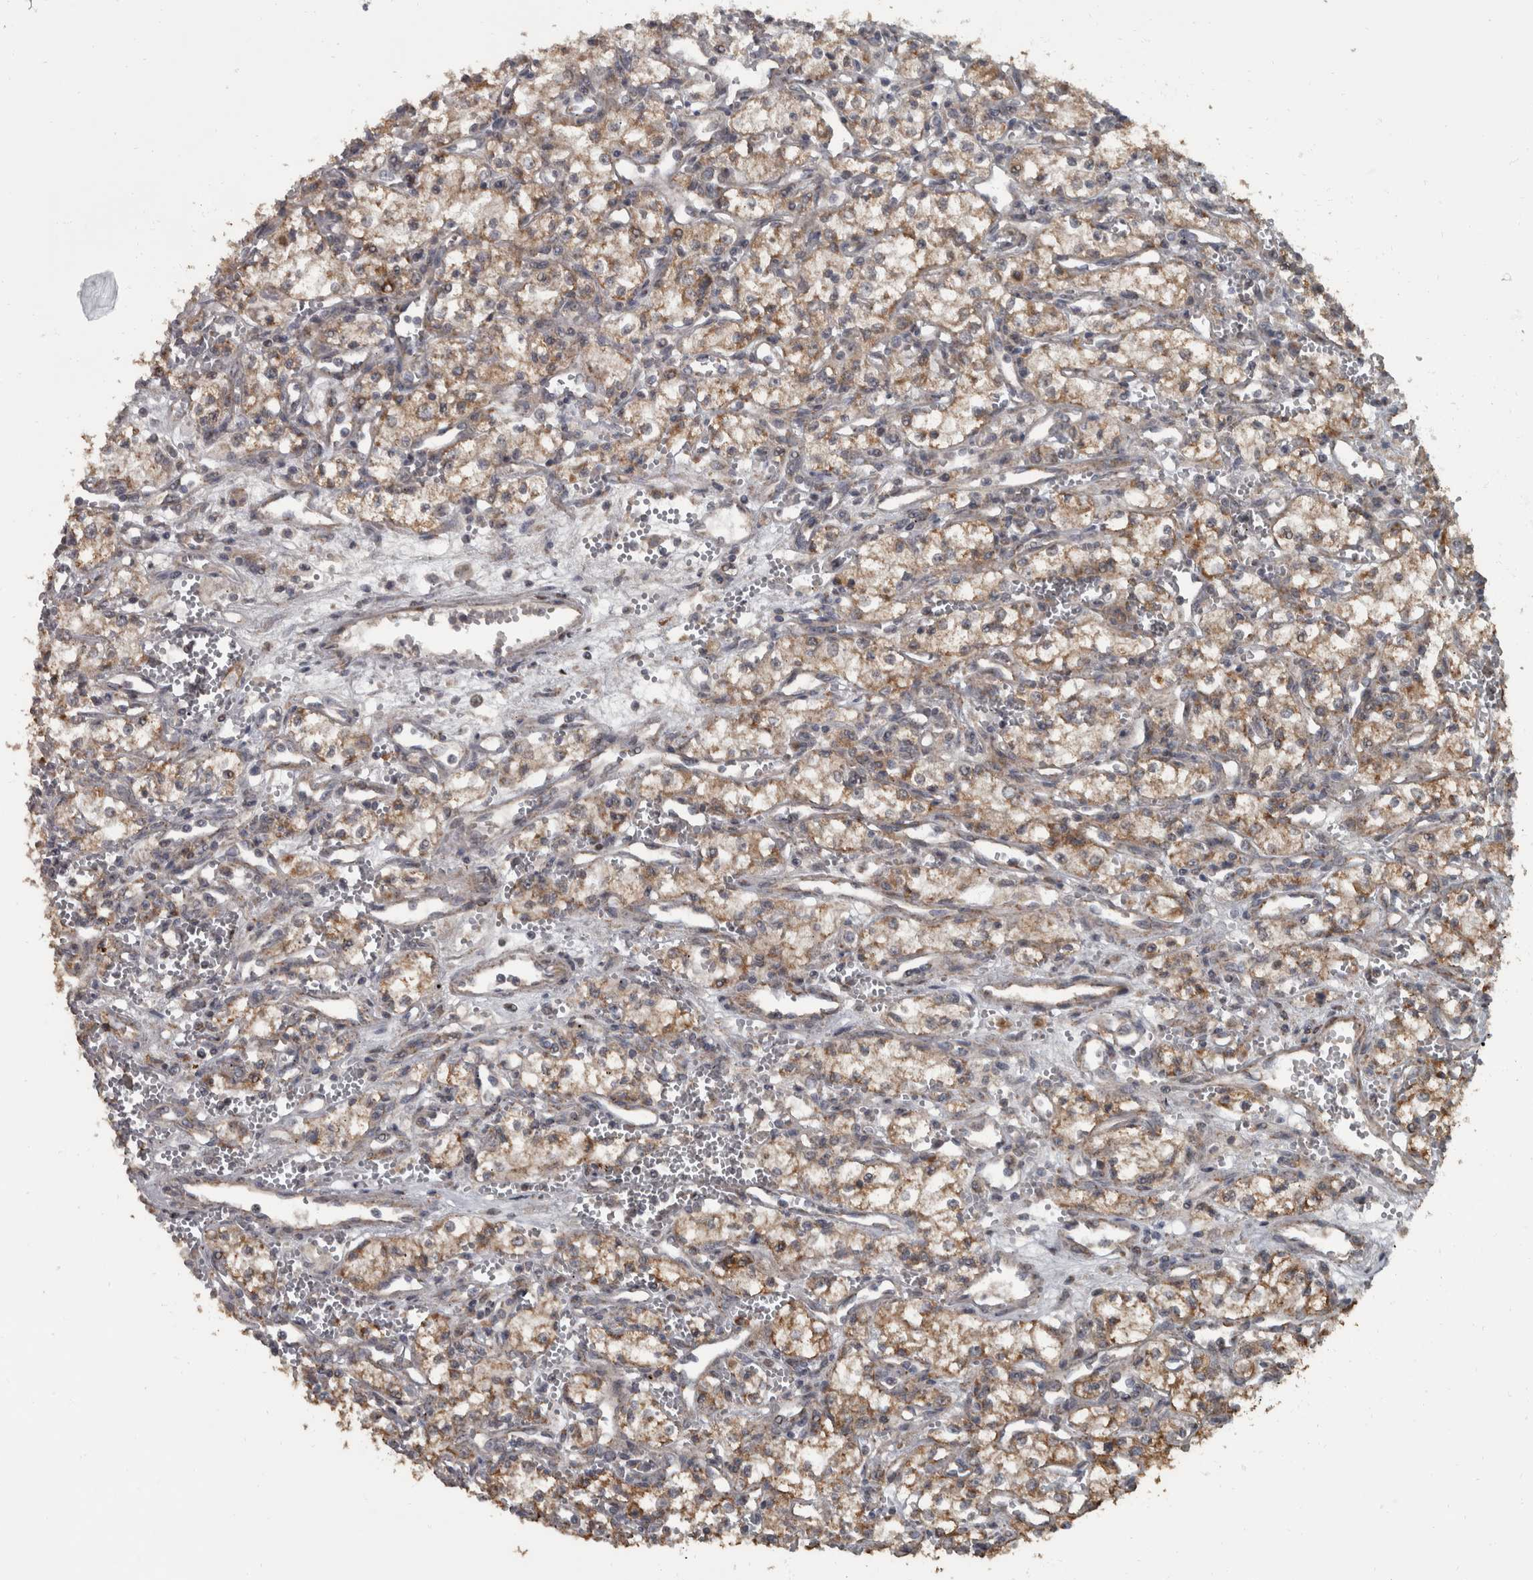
{"staining": {"intensity": "moderate", "quantity": ">75%", "location": "cytoplasmic/membranous"}, "tissue": "renal cancer", "cell_type": "Tumor cells", "image_type": "cancer", "snomed": [{"axis": "morphology", "description": "Adenocarcinoma, NOS"}, {"axis": "topography", "description": "Kidney"}], "caption": "Approximately >75% of tumor cells in human renal cancer display moderate cytoplasmic/membranous protein expression as visualized by brown immunohistochemical staining.", "gene": "RABGGTB", "patient": {"sex": "male", "age": 59}}